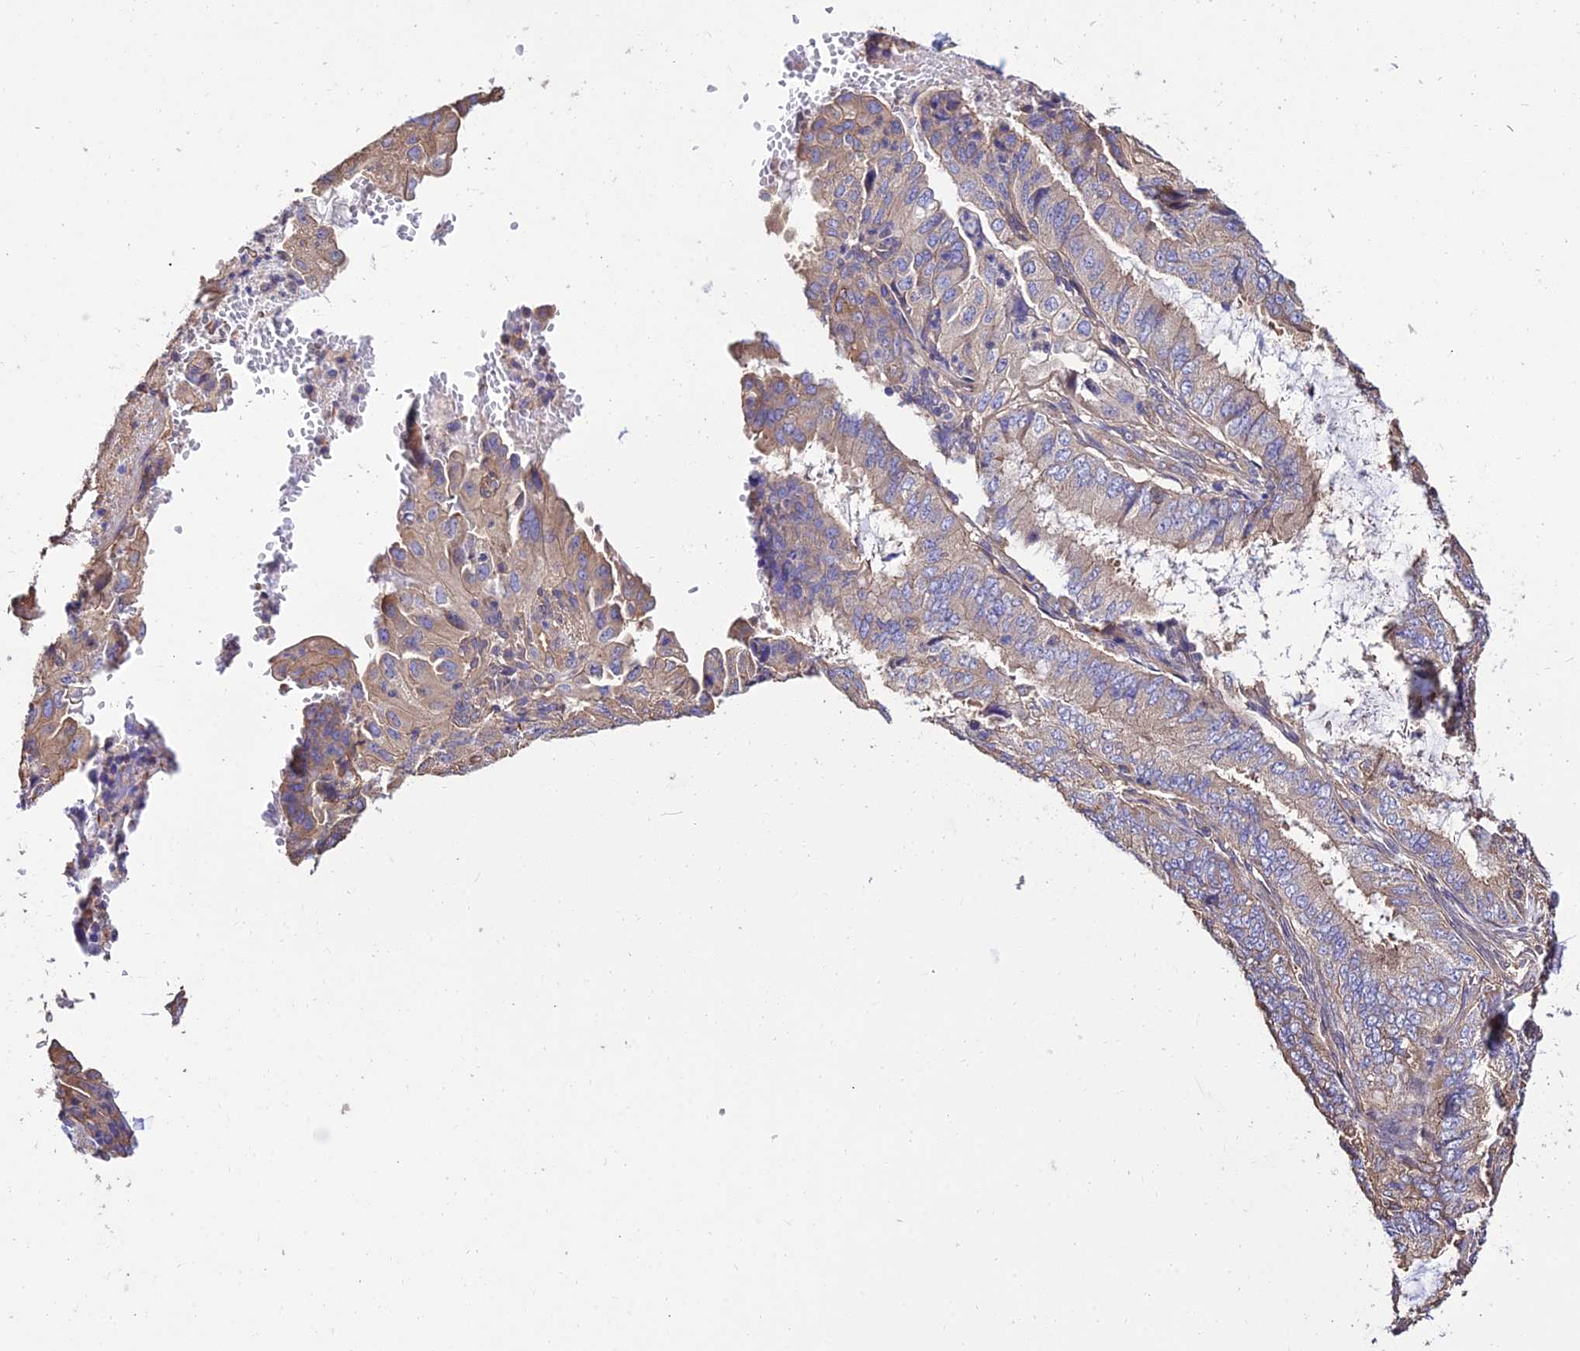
{"staining": {"intensity": "weak", "quantity": "<25%", "location": "cytoplasmic/membranous"}, "tissue": "endometrial cancer", "cell_type": "Tumor cells", "image_type": "cancer", "snomed": [{"axis": "morphology", "description": "Adenocarcinoma, NOS"}, {"axis": "topography", "description": "Endometrium"}], "caption": "Tumor cells show no significant protein expression in adenocarcinoma (endometrial).", "gene": "CALM2", "patient": {"sex": "female", "age": 51}}